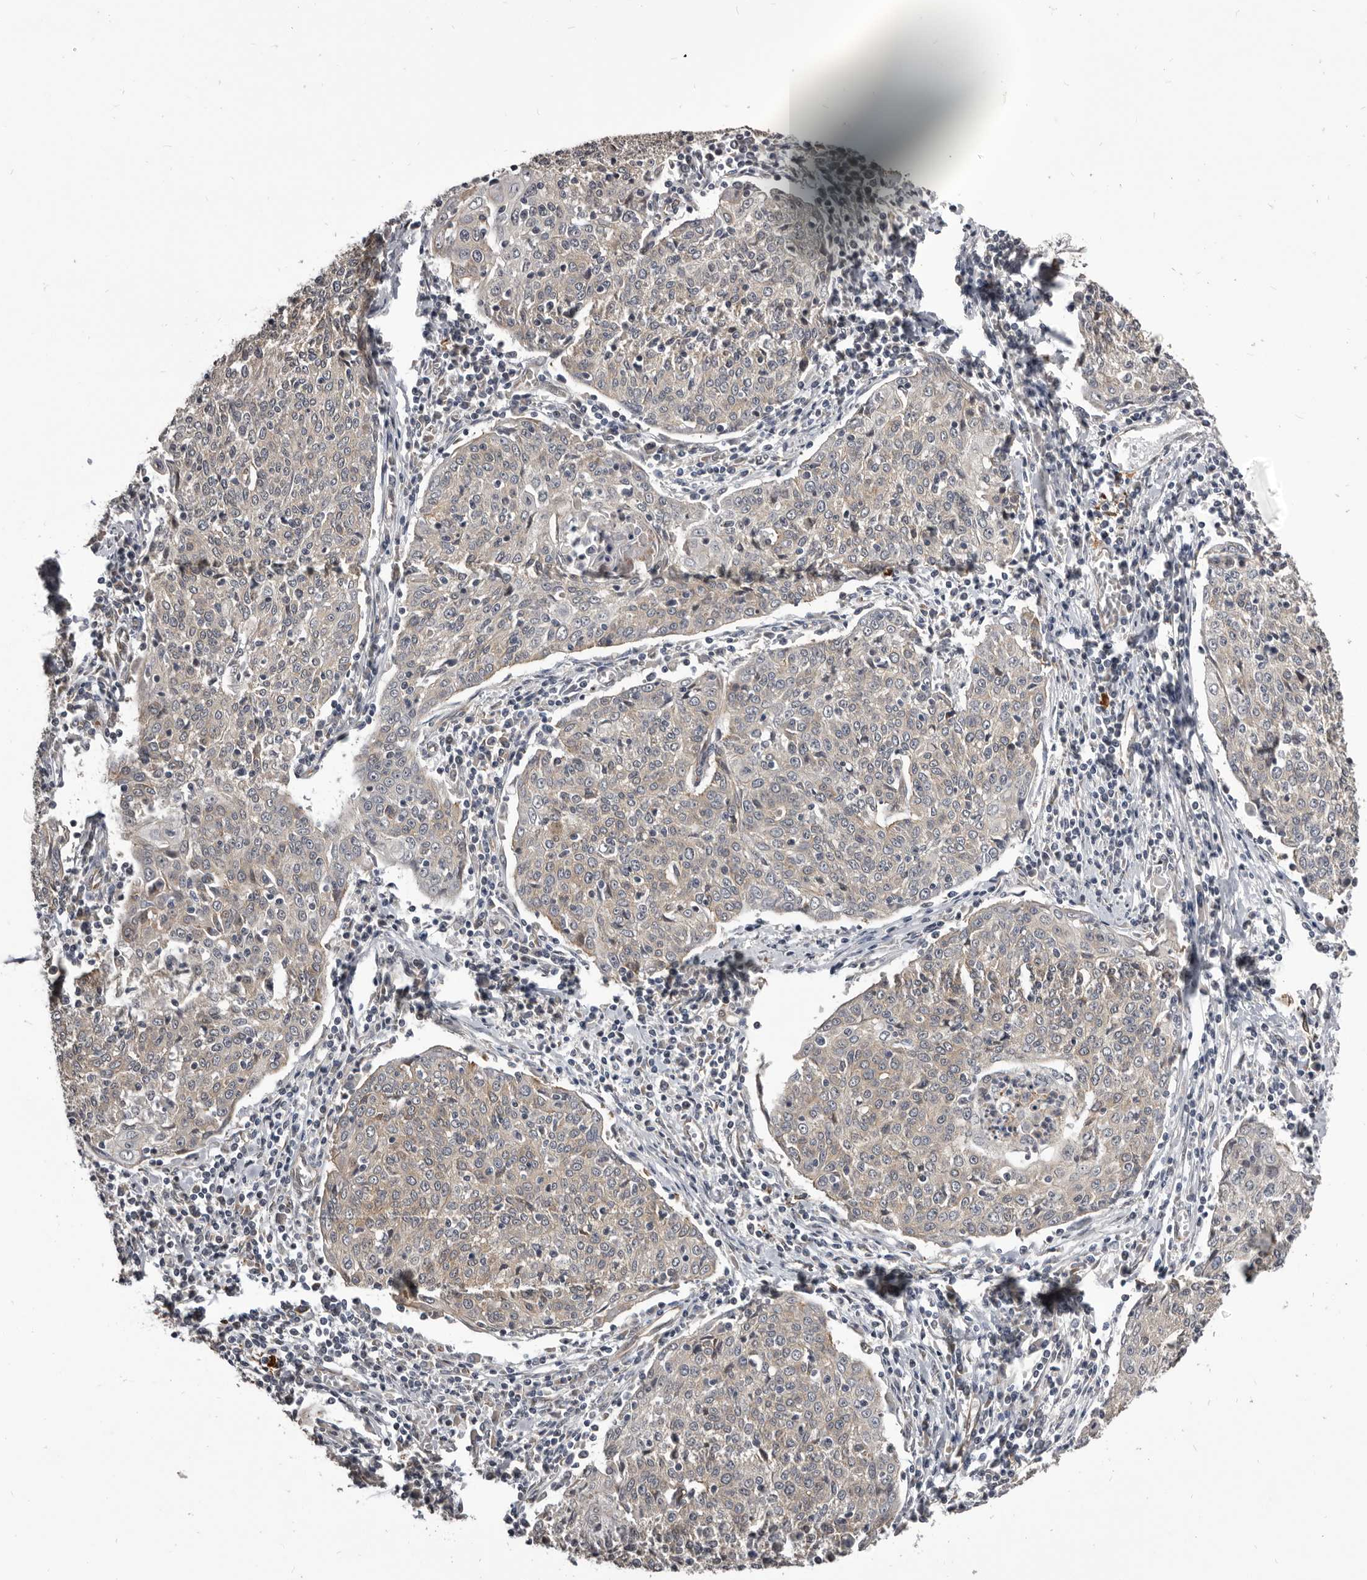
{"staining": {"intensity": "weak", "quantity": "<25%", "location": "cytoplasmic/membranous"}, "tissue": "cervical cancer", "cell_type": "Tumor cells", "image_type": "cancer", "snomed": [{"axis": "morphology", "description": "Squamous cell carcinoma, NOS"}, {"axis": "topography", "description": "Cervix"}], "caption": "There is no significant staining in tumor cells of cervical cancer (squamous cell carcinoma). Brightfield microscopy of immunohistochemistry (IHC) stained with DAB (brown) and hematoxylin (blue), captured at high magnification.", "gene": "ADAMTS20", "patient": {"sex": "female", "age": 48}}